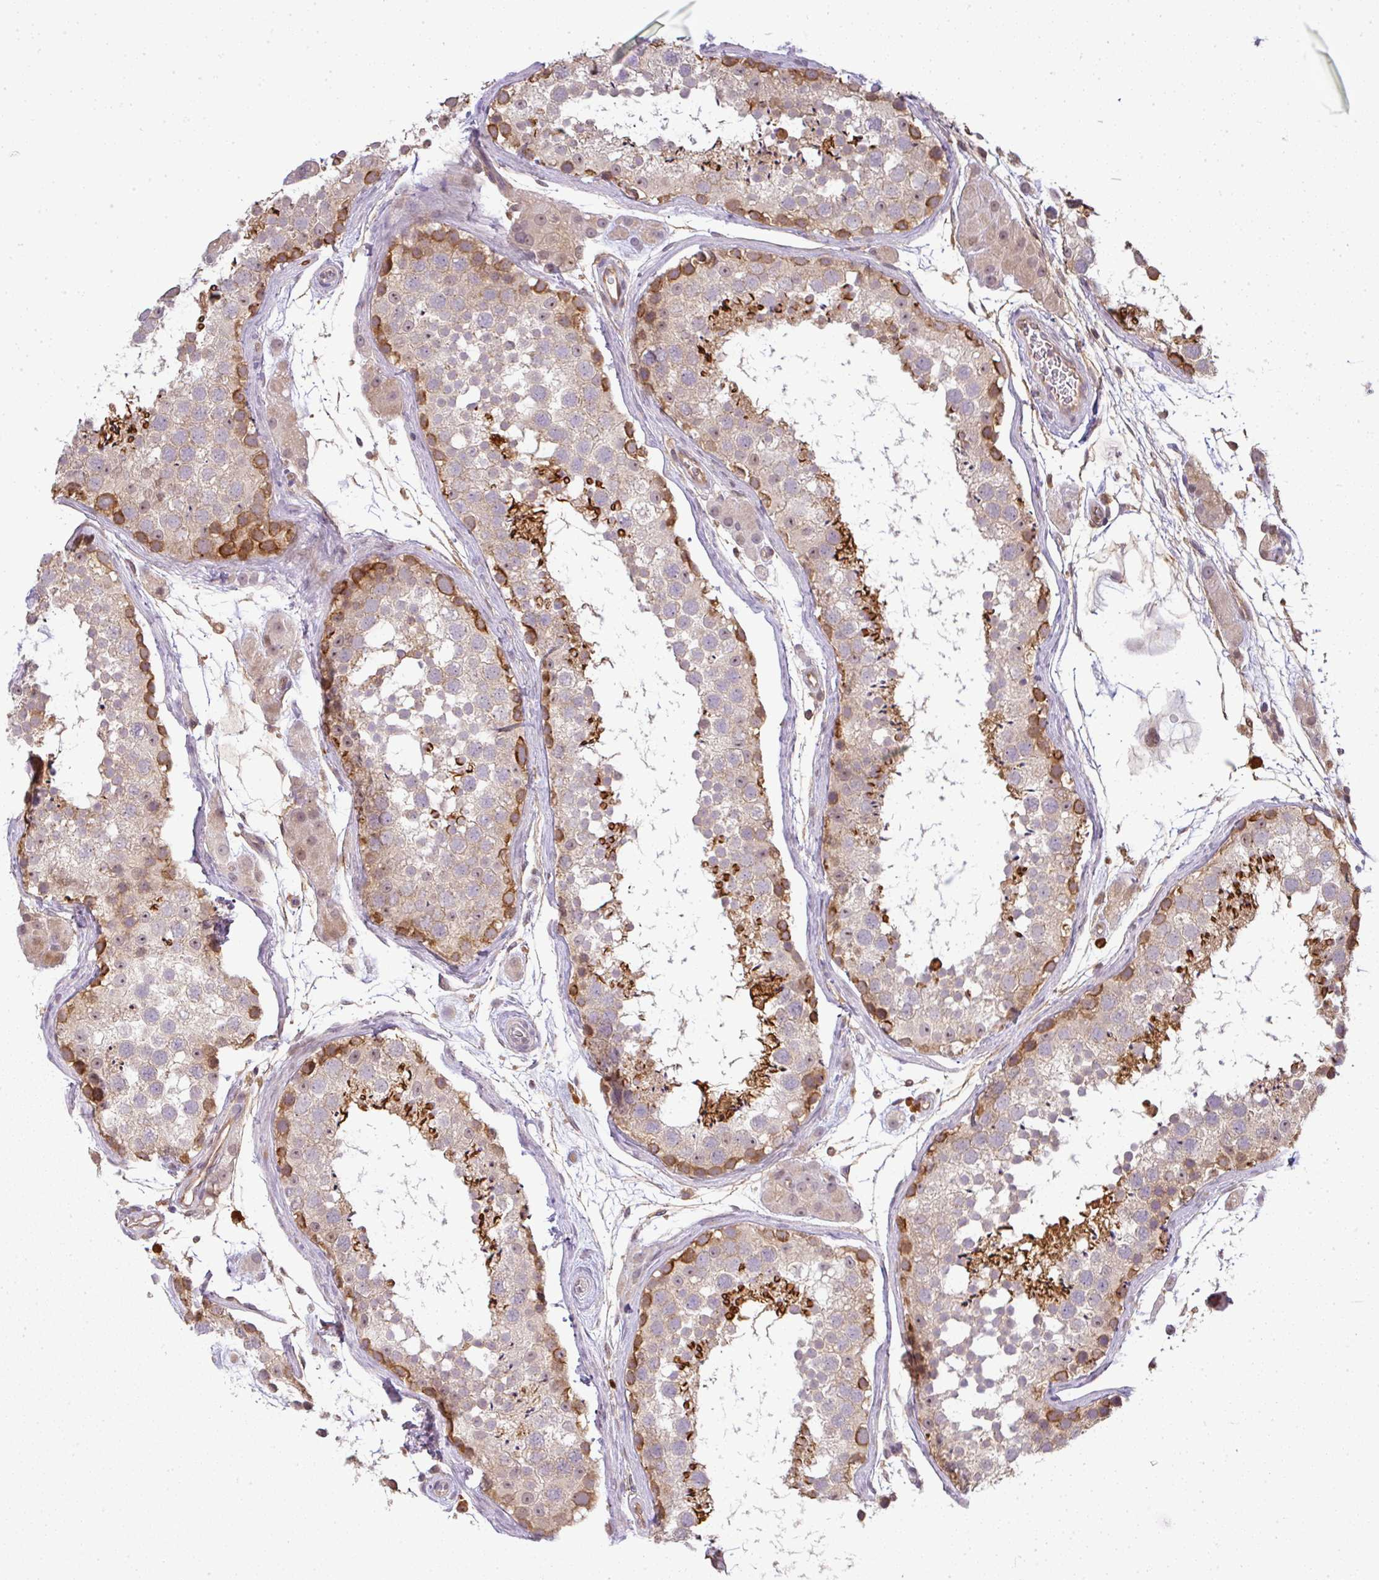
{"staining": {"intensity": "moderate", "quantity": "25%-75%", "location": "cytoplasmic/membranous"}, "tissue": "testis", "cell_type": "Cells in seminiferous ducts", "image_type": "normal", "snomed": [{"axis": "morphology", "description": "Normal tissue, NOS"}, {"axis": "topography", "description": "Testis"}], "caption": "IHC image of normal testis: human testis stained using immunohistochemistry (IHC) demonstrates medium levels of moderate protein expression localized specifically in the cytoplasmic/membranous of cells in seminiferous ducts, appearing as a cytoplasmic/membranous brown color.", "gene": "FAM153A", "patient": {"sex": "male", "age": 41}}